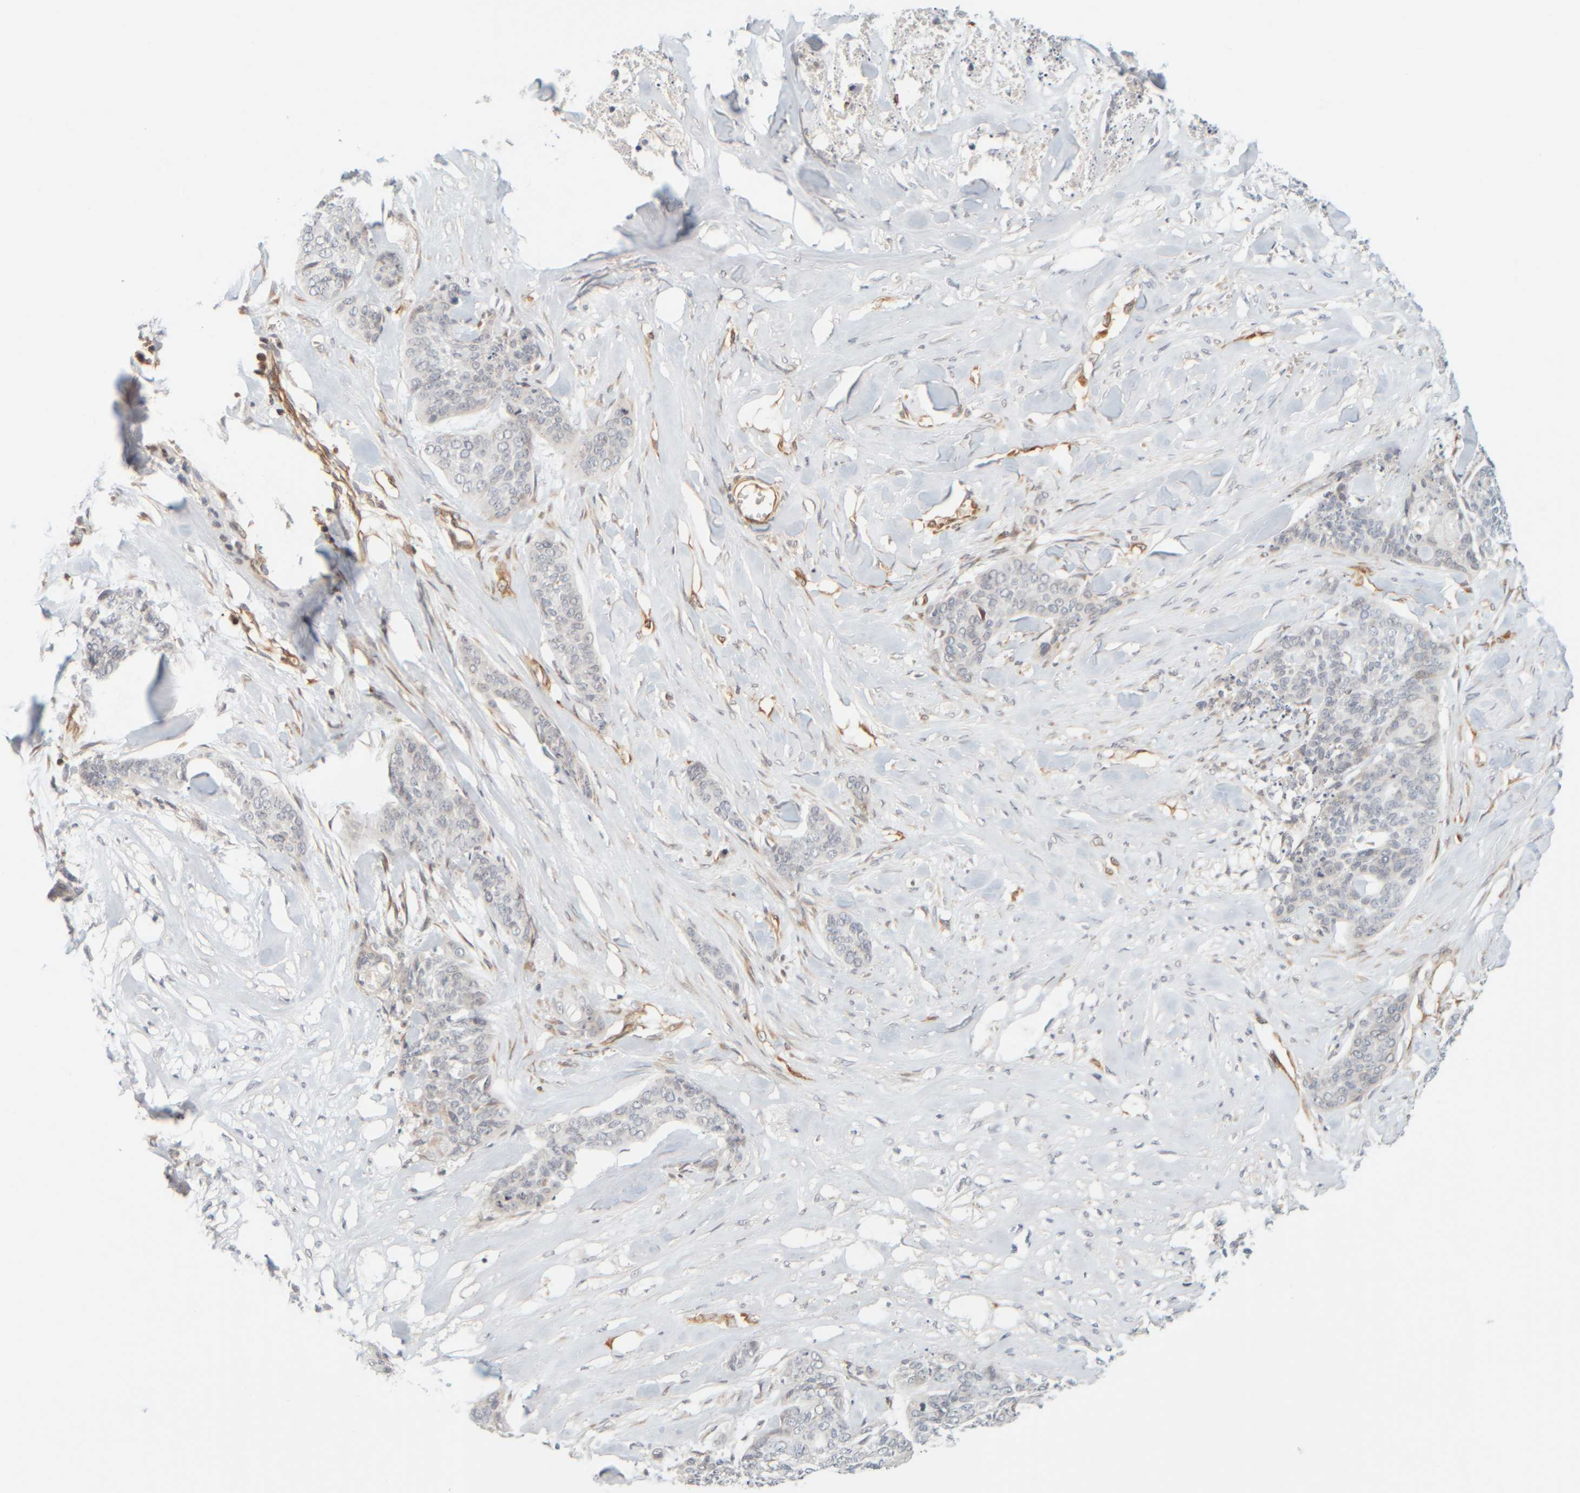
{"staining": {"intensity": "negative", "quantity": "none", "location": "none"}, "tissue": "skin cancer", "cell_type": "Tumor cells", "image_type": "cancer", "snomed": [{"axis": "morphology", "description": "Basal cell carcinoma"}, {"axis": "topography", "description": "Skin"}], "caption": "The image shows no staining of tumor cells in skin cancer (basal cell carcinoma). (Stains: DAB (3,3'-diaminobenzidine) IHC with hematoxylin counter stain, Microscopy: brightfield microscopy at high magnification).", "gene": "PTGES3L-AARSD1", "patient": {"sex": "female", "age": 64}}